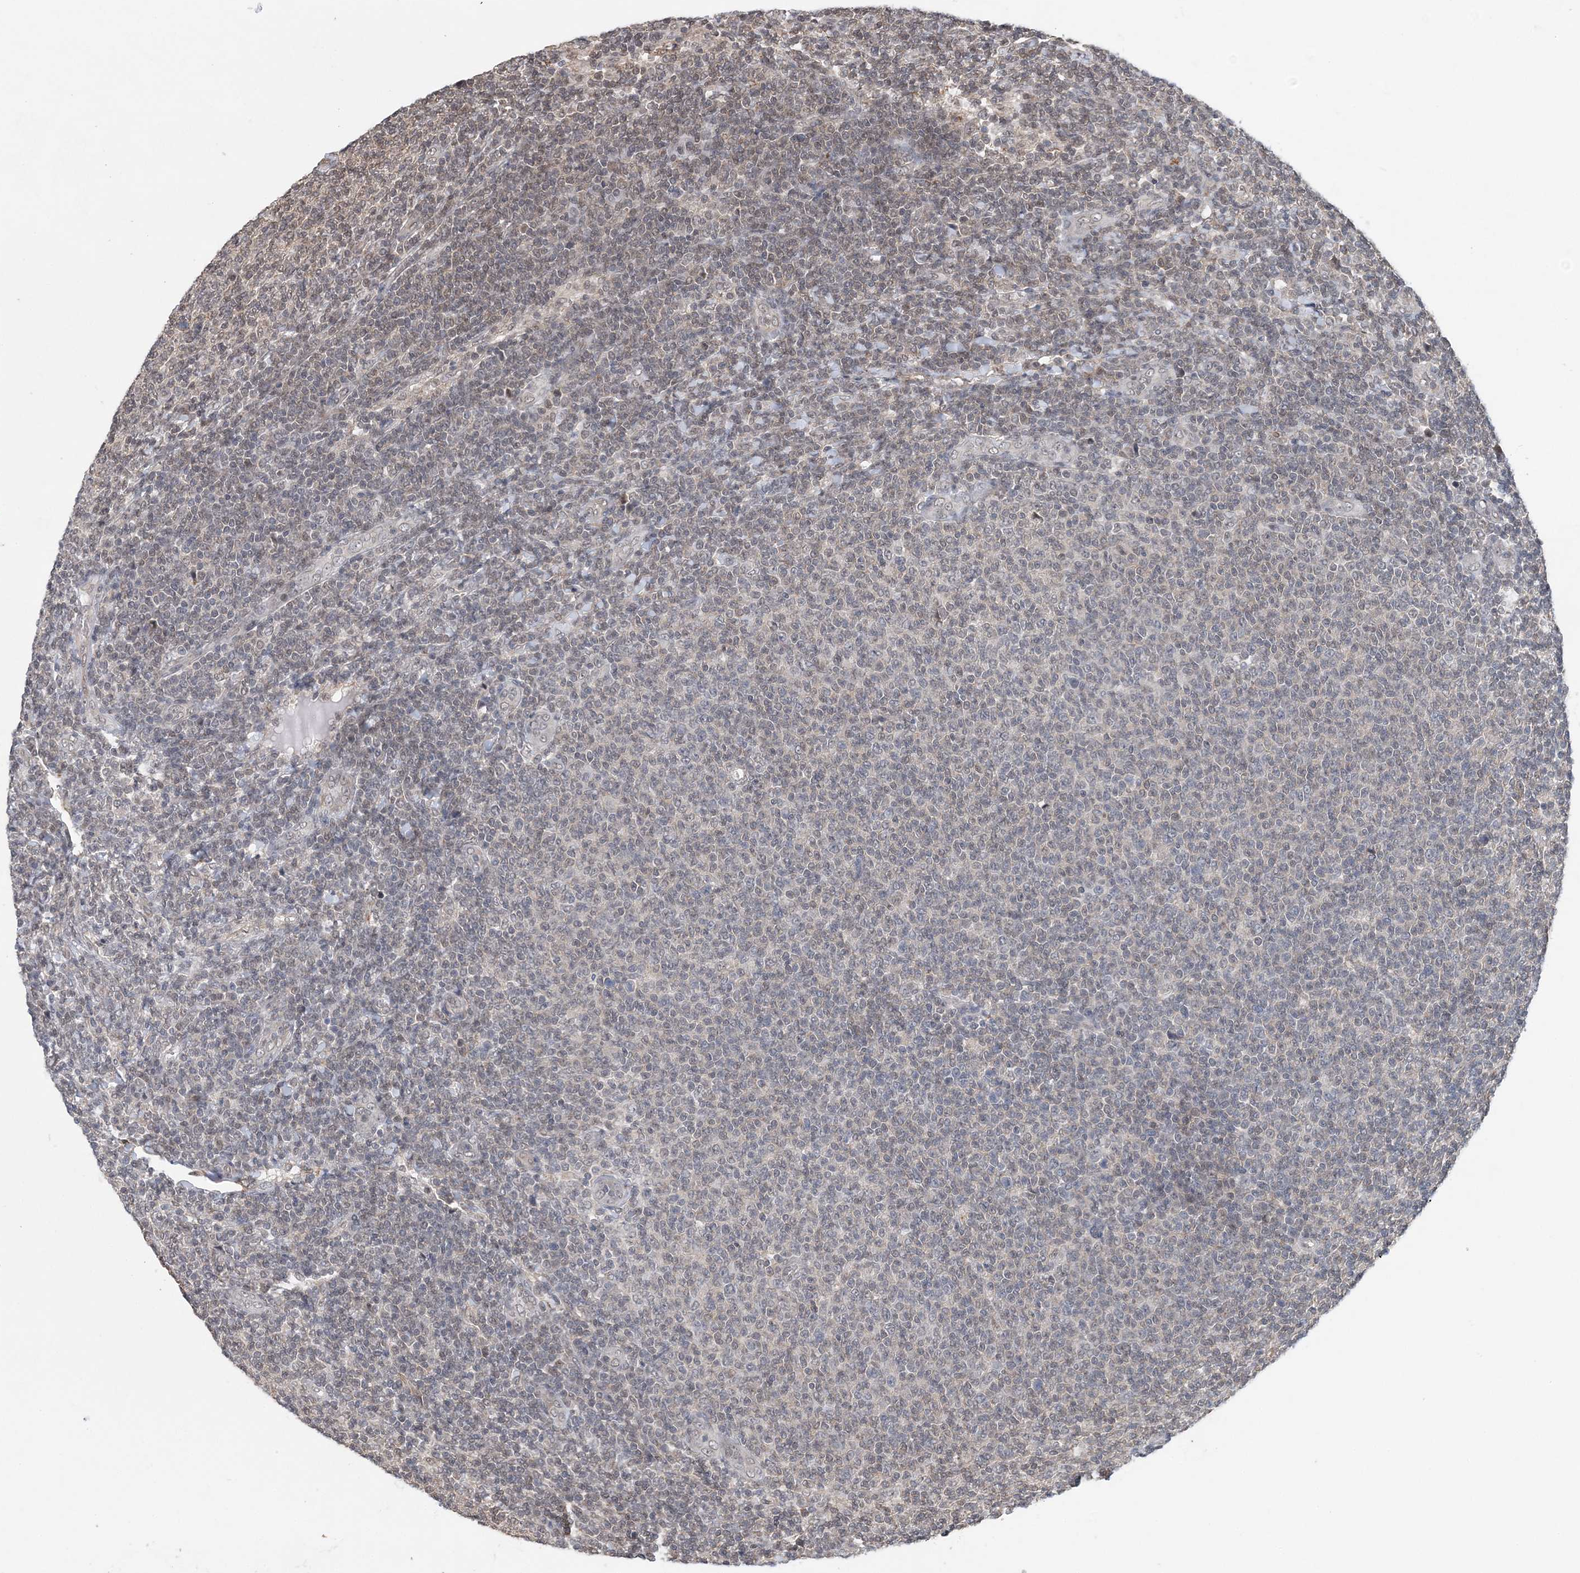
{"staining": {"intensity": "weak", "quantity": "25%-75%", "location": "nuclear"}, "tissue": "lymphoma", "cell_type": "Tumor cells", "image_type": "cancer", "snomed": [{"axis": "morphology", "description": "Malignant lymphoma, non-Hodgkin's type, Low grade"}, {"axis": "topography", "description": "Lymph node"}], "caption": "A histopathology image of human lymphoma stained for a protein demonstrates weak nuclear brown staining in tumor cells.", "gene": "CCDC152", "patient": {"sex": "male", "age": 66}}